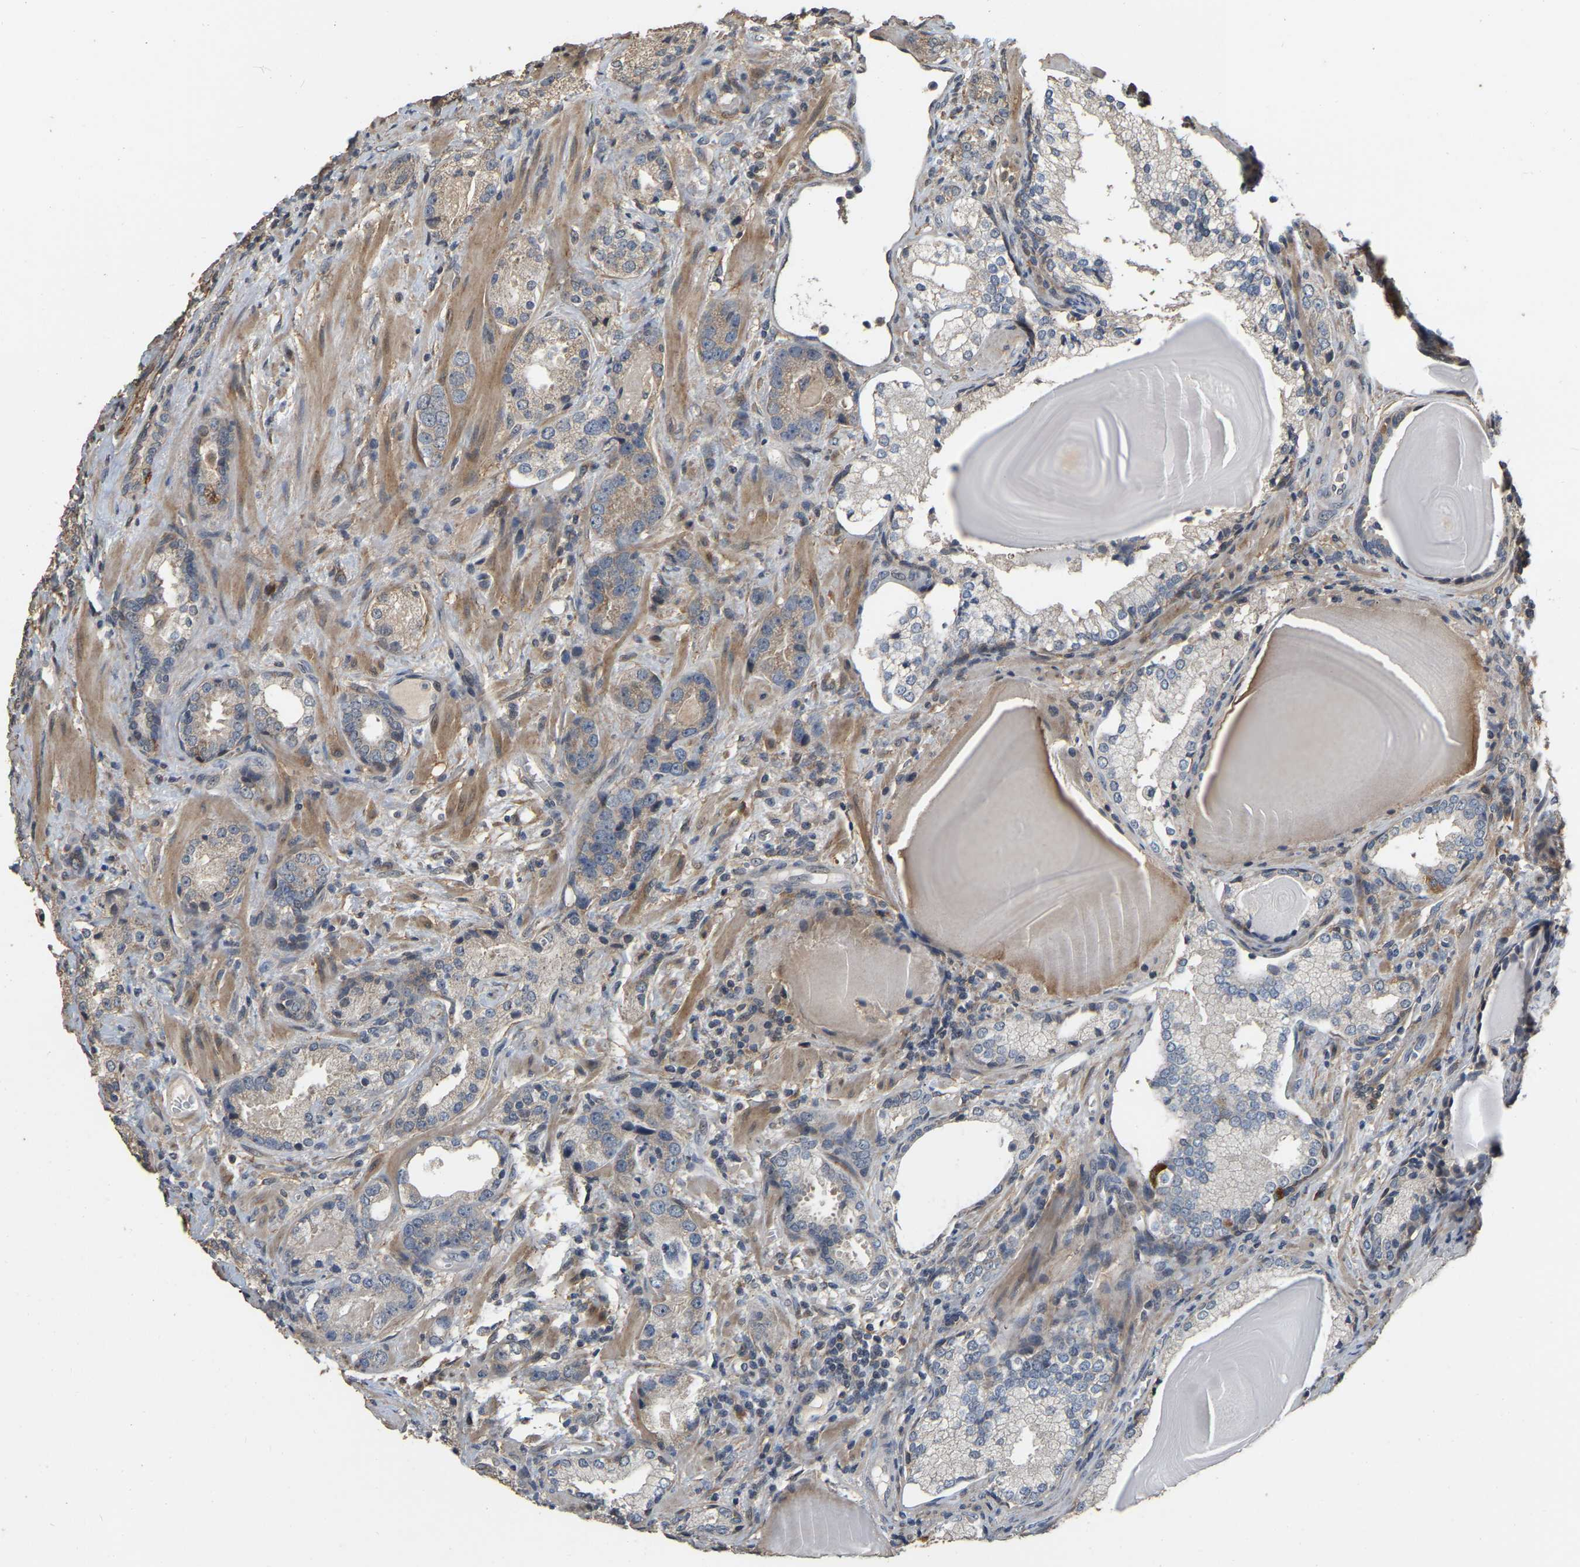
{"staining": {"intensity": "weak", "quantity": "<25%", "location": "cytoplasmic/membranous"}, "tissue": "prostate cancer", "cell_type": "Tumor cells", "image_type": "cancer", "snomed": [{"axis": "morphology", "description": "Adenocarcinoma, High grade"}, {"axis": "topography", "description": "Prostate"}], "caption": "Immunohistochemistry (IHC) histopathology image of prostate cancer stained for a protein (brown), which exhibits no staining in tumor cells.", "gene": "NCS1", "patient": {"sex": "male", "age": 63}}